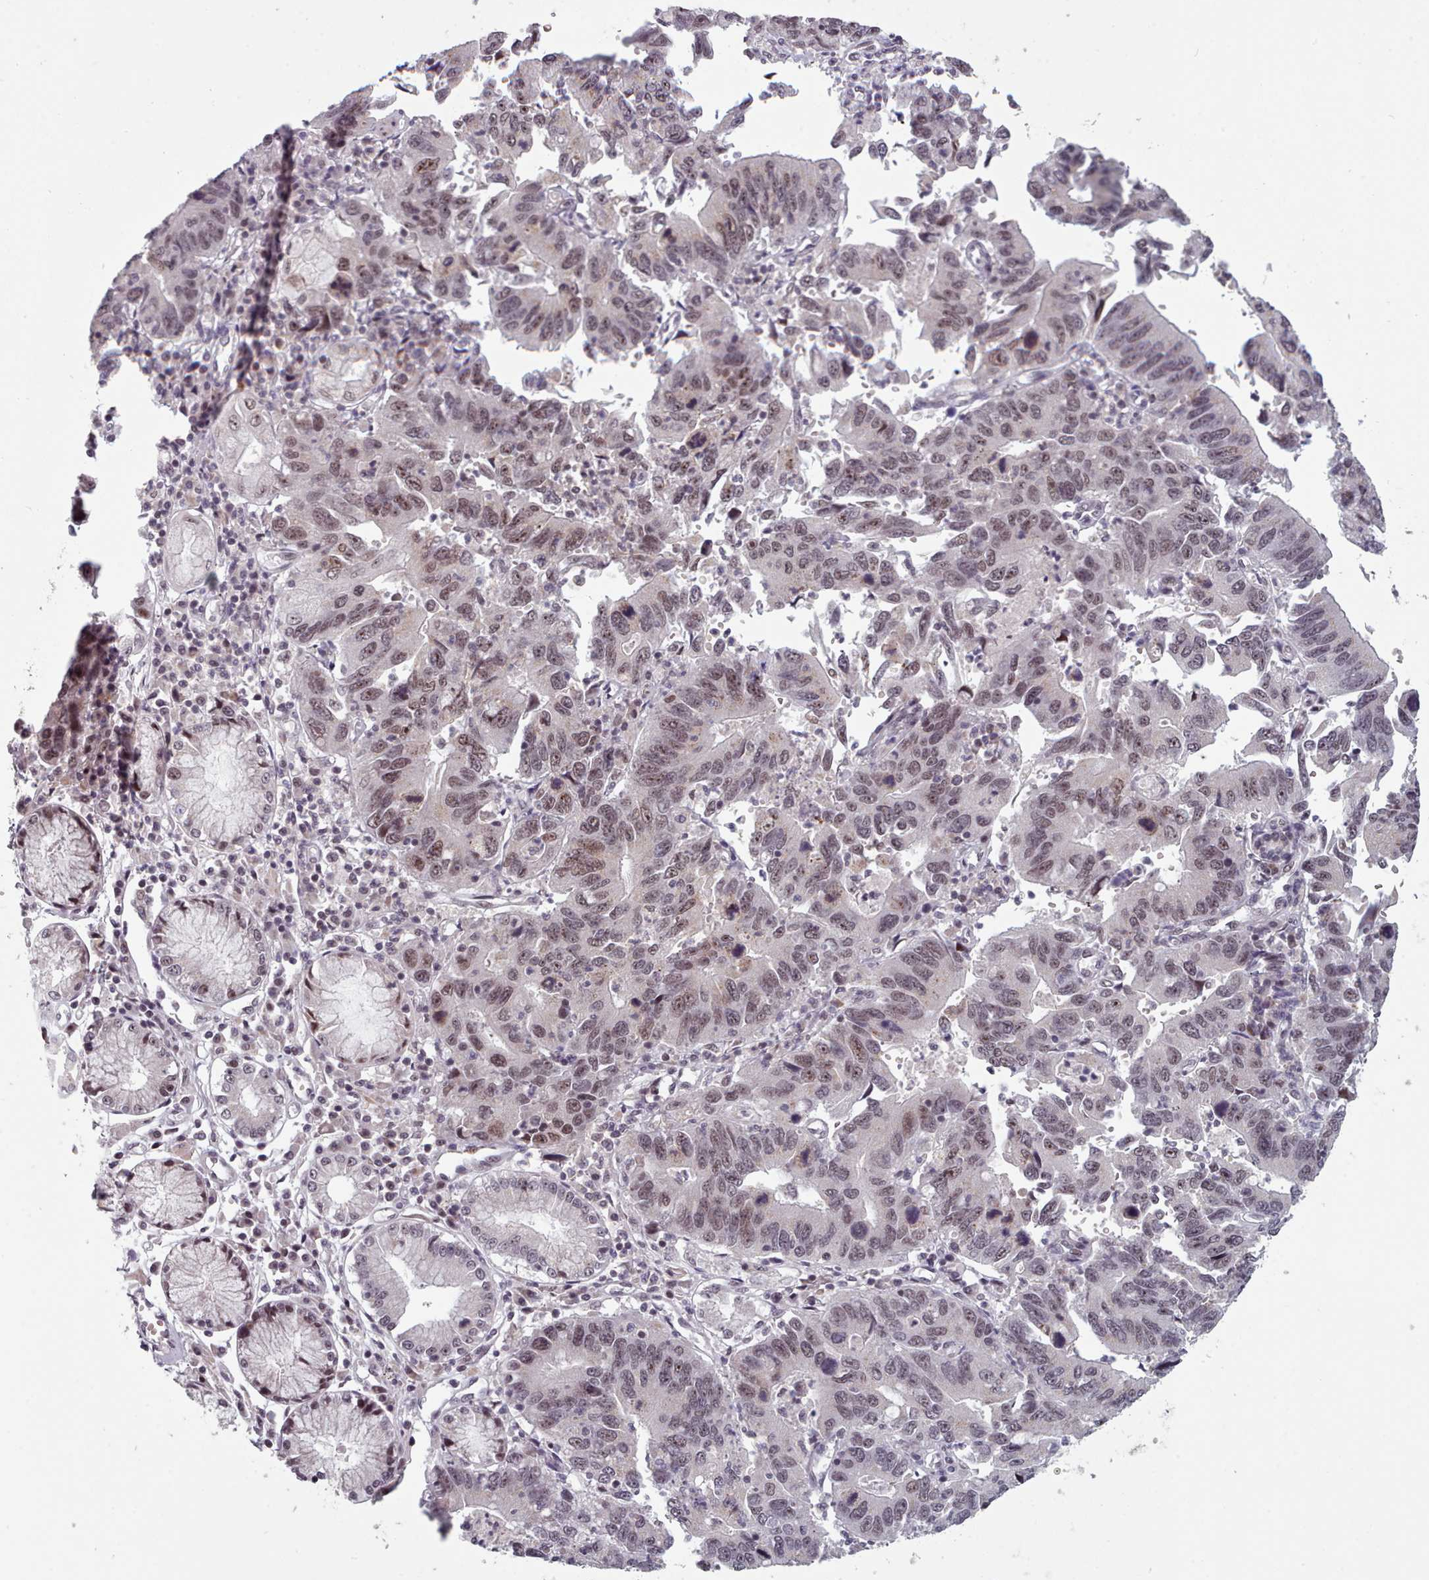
{"staining": {"intensity": "moderate", "quantity": "25%-75%", "location": "nuclear"}, "tissue": "stomach cancer", "cell_type": "Tumor cells", "image_type": "cancer", "snomed": [{"axis": "morphology", "description": "Adenocarcinoma, NOS"}, {"axis": "topography", "description": "Stomach"}], "caption": "Immunohistochemistry of stomach cancer exhibits medium levels of moderate nuclear staining in approximately 25%-75% of tumor cells. (brown staining indicates protein expression, while blue staining denotes nuclei).", "gene": "SRSF9", "patient": {"sex": "male", "age": 59}}